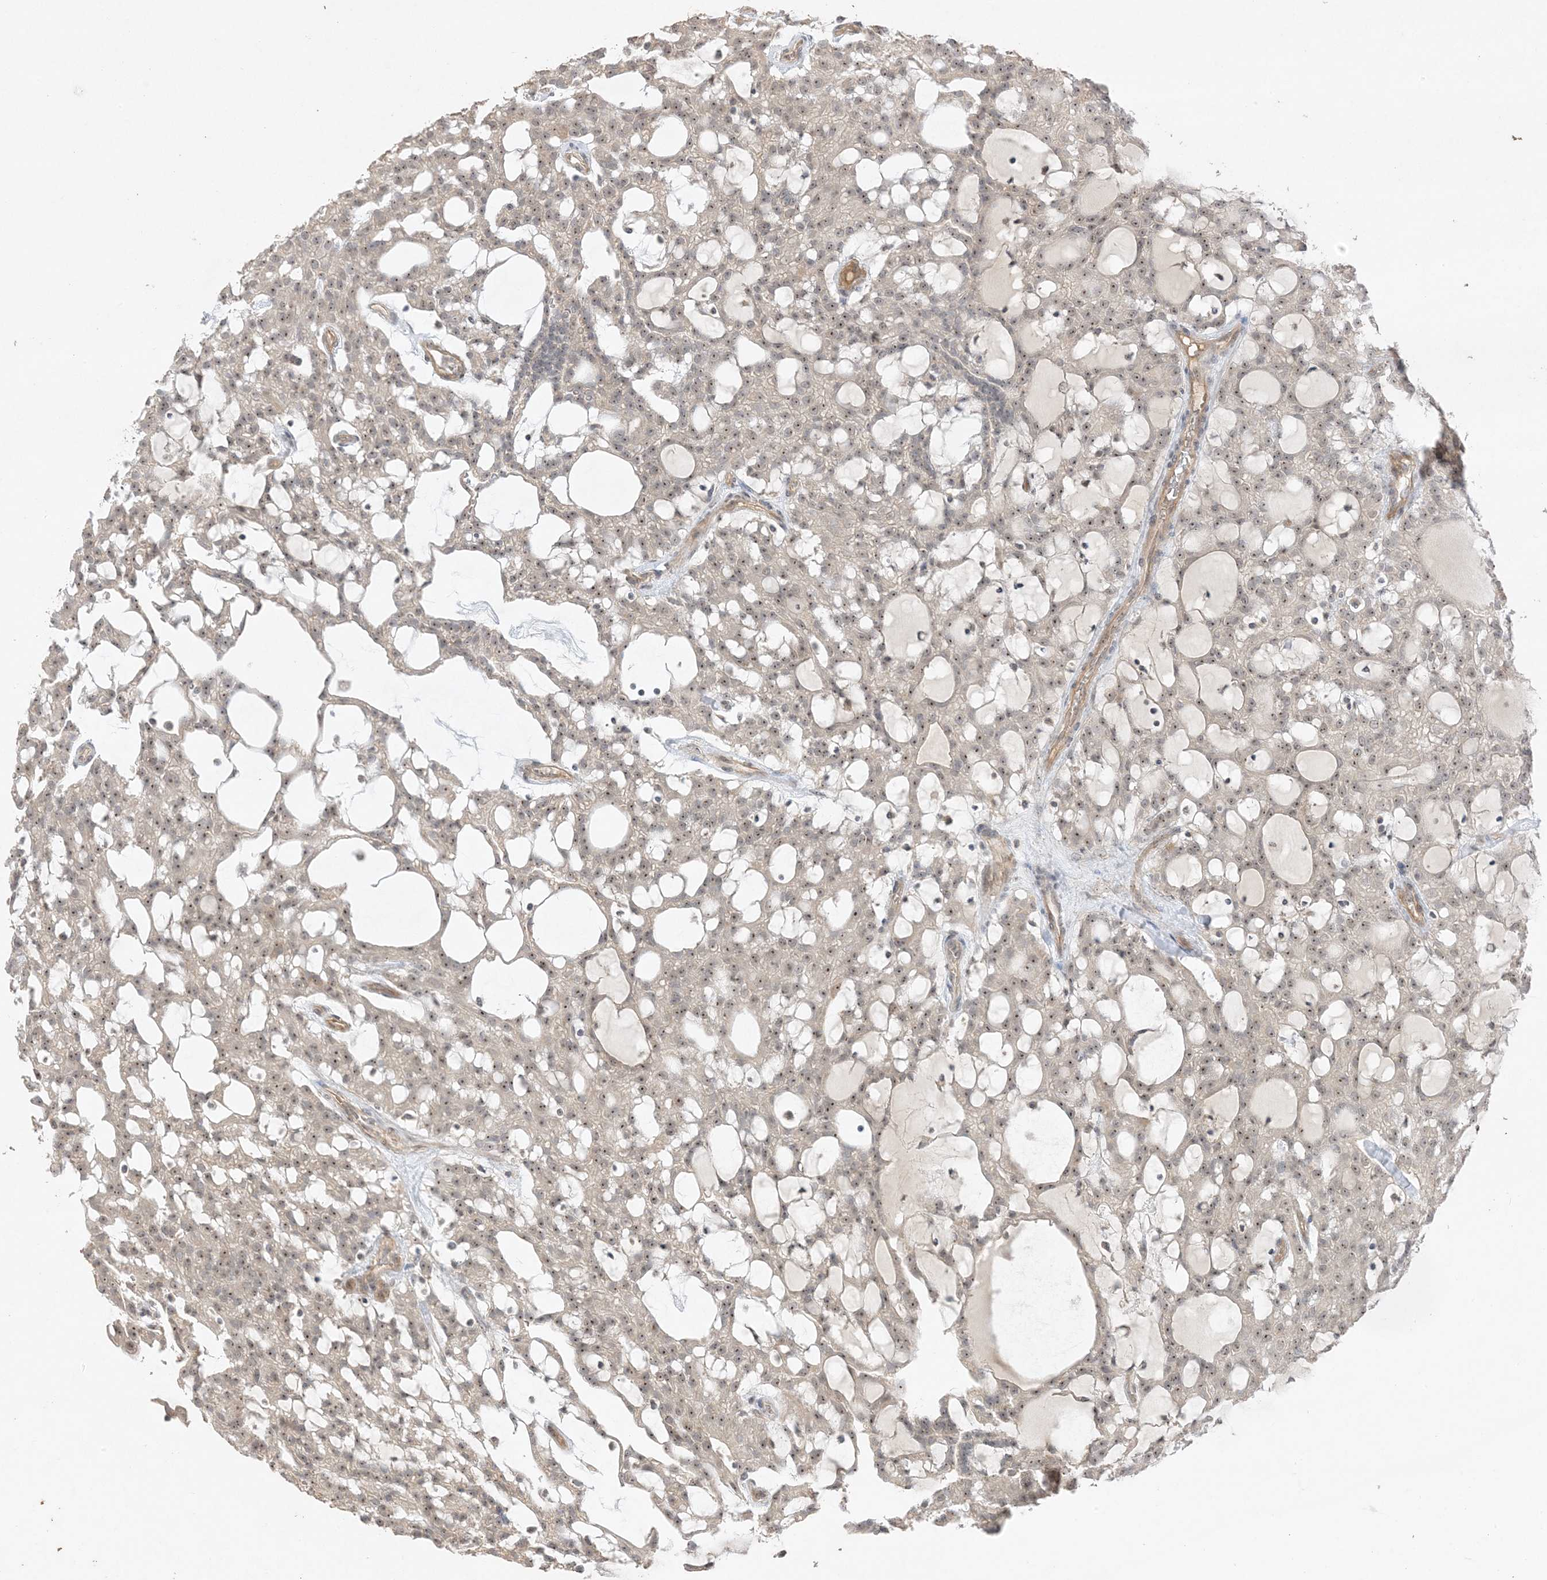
{"staining": {"intensity": "weak", "quantity": ">75%", "location": "nuclear"}, "tissue": "renal cancer", "cell_type": "Tumor cells", "image_type": "cancer", "snomed": [{"axis": "morphology", "description": "Adenocarcinoma, NOS"}, {"axis": "topography", "description": "Kidney"}], "caption": "Human renal adenocarcinoma stained with a brown dye exhibits weak nuclear positive expression in approximately >75% of tumor cells.", "gene": "DDX18", "patient": {"sex": "male", "age": 63}}